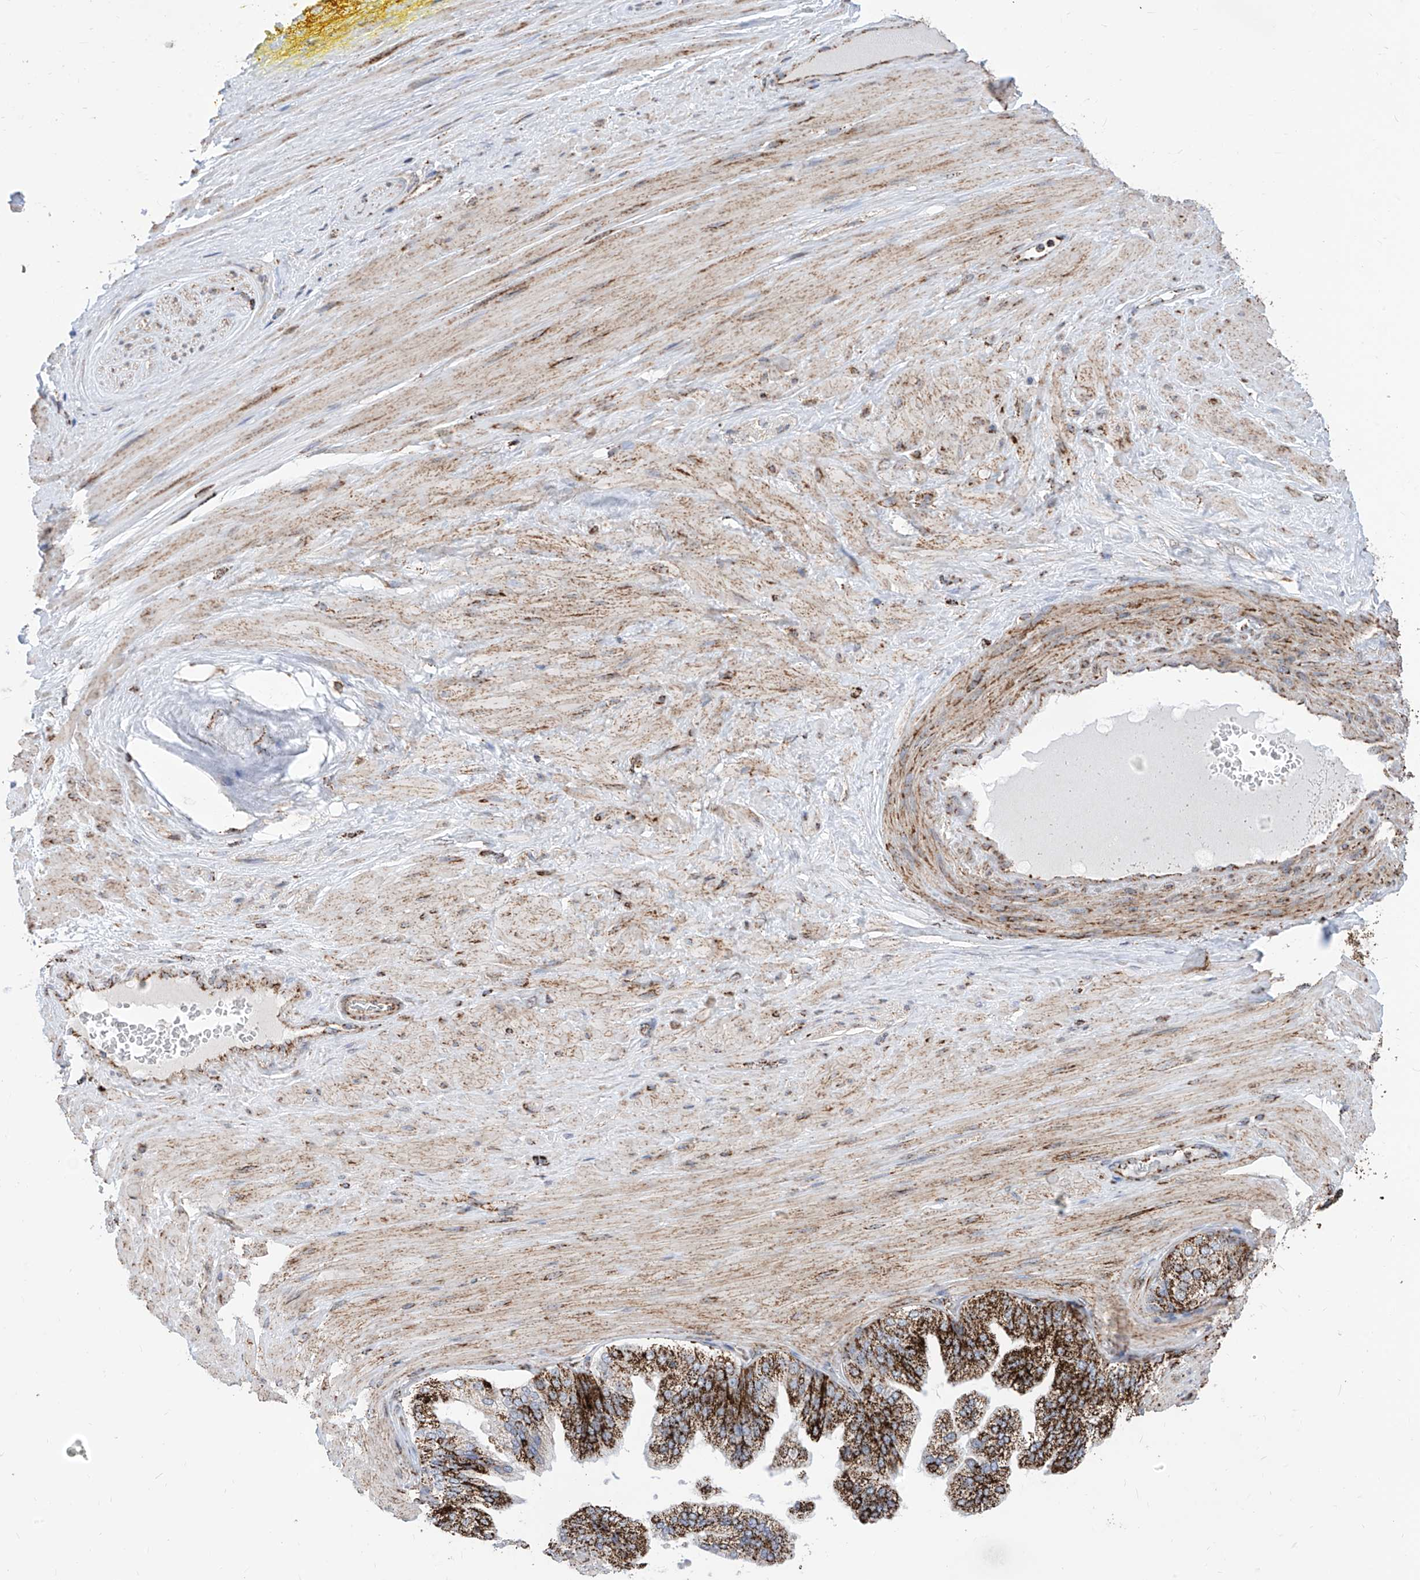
{"staining": {"intensity": "moderate", "quantity": ">75%", "location": "cytoplasmic/membranous"}, "tissue": "adipose tissue", "cell_type": "Adipocytes", "image_type": "normal", "snomed": [{"axis": "morphology", "description": "Normal tissue, NOS"}, {"axis": "morphology", "description": "Adenocarcinoma, Low grade"}, {"axis": "topography", "description": "Prostate"}, {"axis": "topography", "description": "Peripheral nerve tissue"}], "caption": "Immunohistochemistry (IHC) staining of benign adipose tissue, which reveals medium levels of moderate cytoplasmic/membranous positivity in approximately >75% of adipocytes indicating moderate cytoplasmic/membranous protein positivity. The staining was performed using DAB (3,3'-diaminobenzidine) (brown) for protein detection and nuclei were counterstained in hematoxylin (blue).", "gene": "COX5B", "patient": {"sex": "male", "age": 63}}